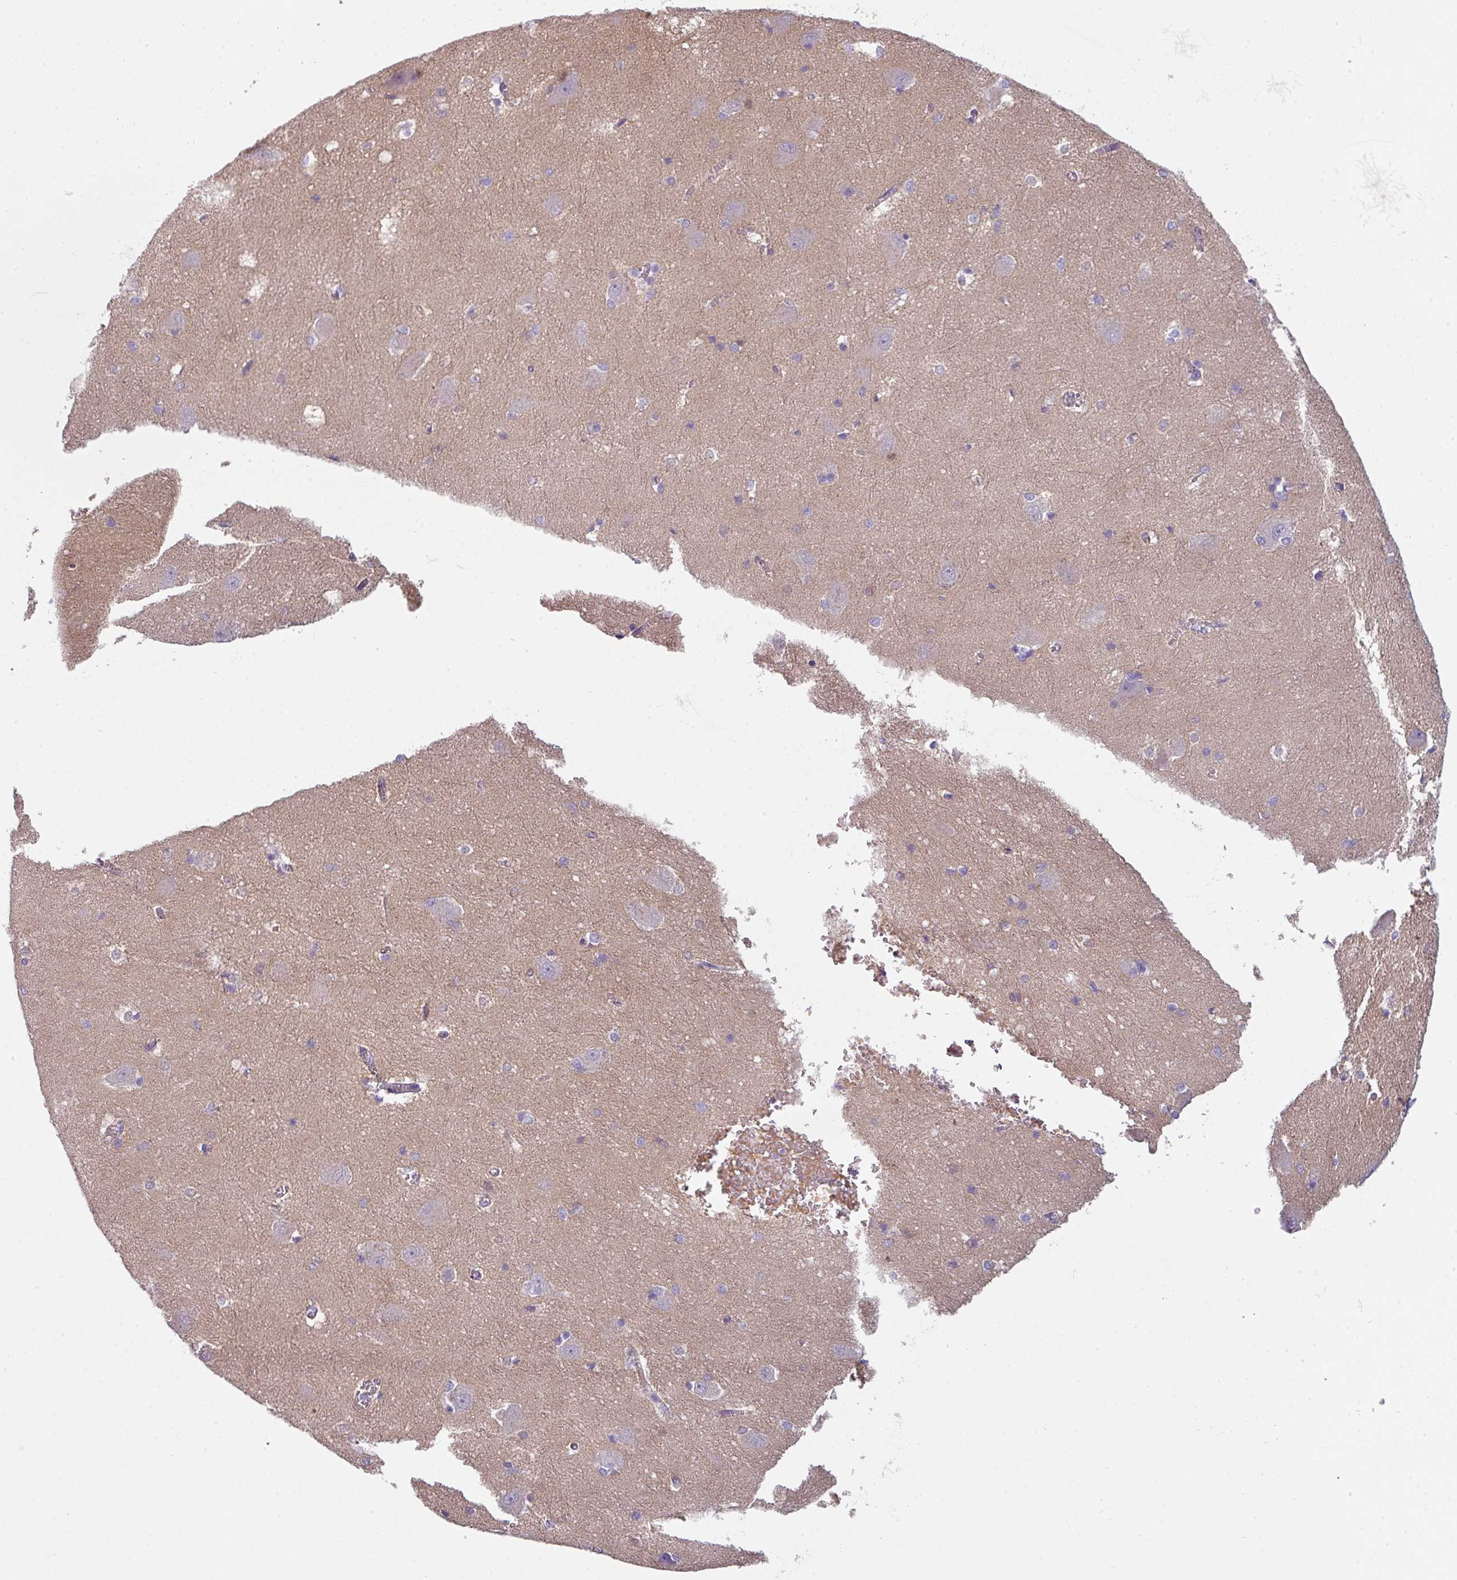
{"staining": {"intensity": "moderate", "quantity": "<25%", "location": "cytoplasmic/membranous"}, "tissue": "hippocampus", "cell_type": "Glial cells", "image_type": "normal", "snomed": [{"axis": "morphology", "description": "Normal tissue, NOS"}, {"axis": "topography", "description": "Hippocampus"}], "caption": "Protein expression analysis of benign hippocampus displays moderate cytoplasmic/membranous positivity in approximately <25% of glial cells.", "gene": "BUD23", "patient": {"sex": "female", "age": 64}}